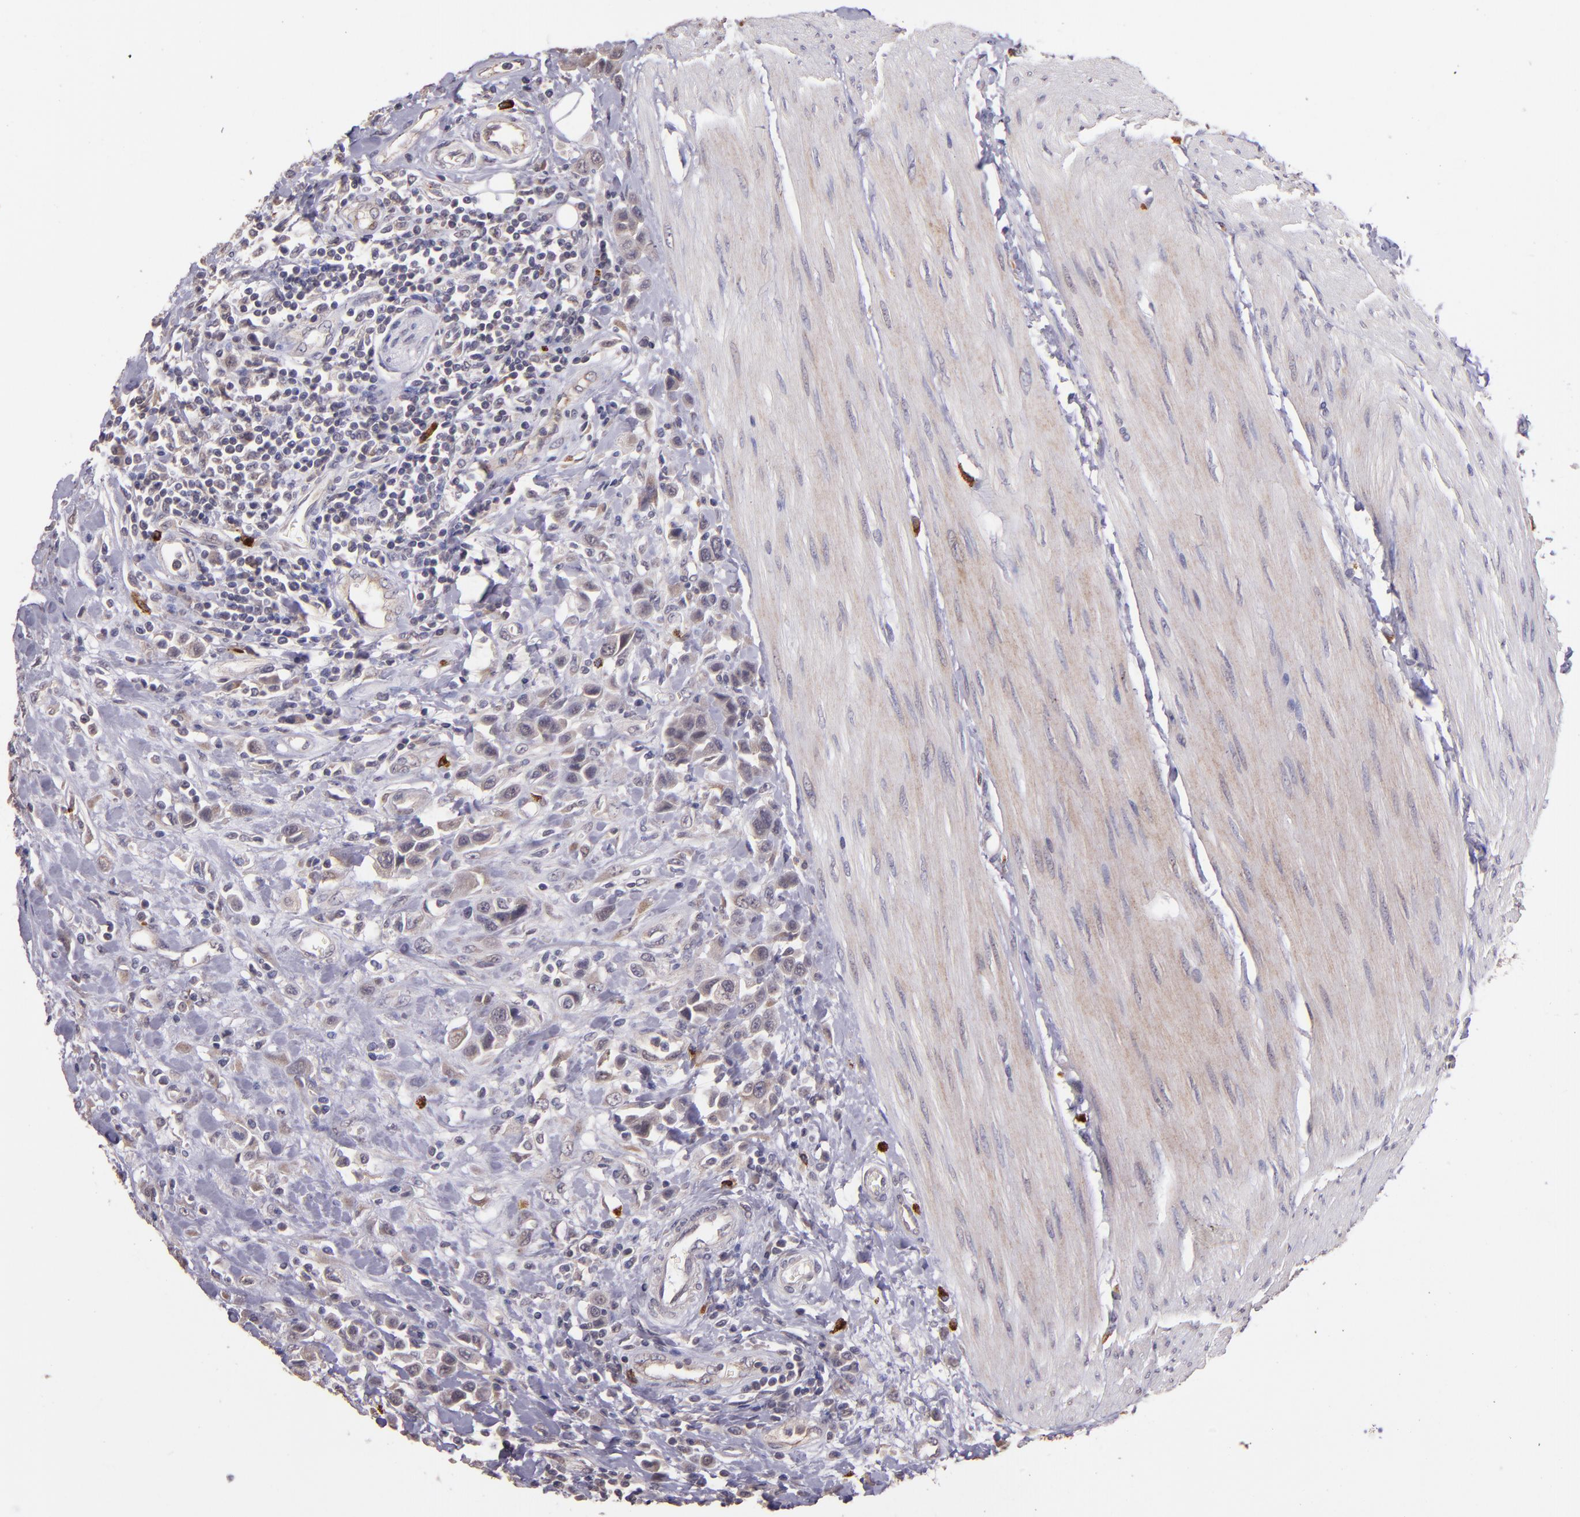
{"staining": {"intensity": "weak", "quantity": "25%-75%", "location": "cytoplasmic/membranous"}, "tissue": "urothelial cancer", "cell_type": "Tumor cells", "image_type": "cancer", "snomed": [{"axis": "morphology", "description": "Urothelial carcinoma, High grade"}, {"axis": "topography", "description": "Urinary bladder"}], "caption": "DAB (3,3'-diaminobenzidine) immunohistochemical staining of urothelial carcinoma (high-grade) demonstrates weak cytoplasmic/membranous protein positivity in approximately 25%-75% of tumor cells.", "gene": "TAF7L", "patient": {"sex": "male", "age": 50}}